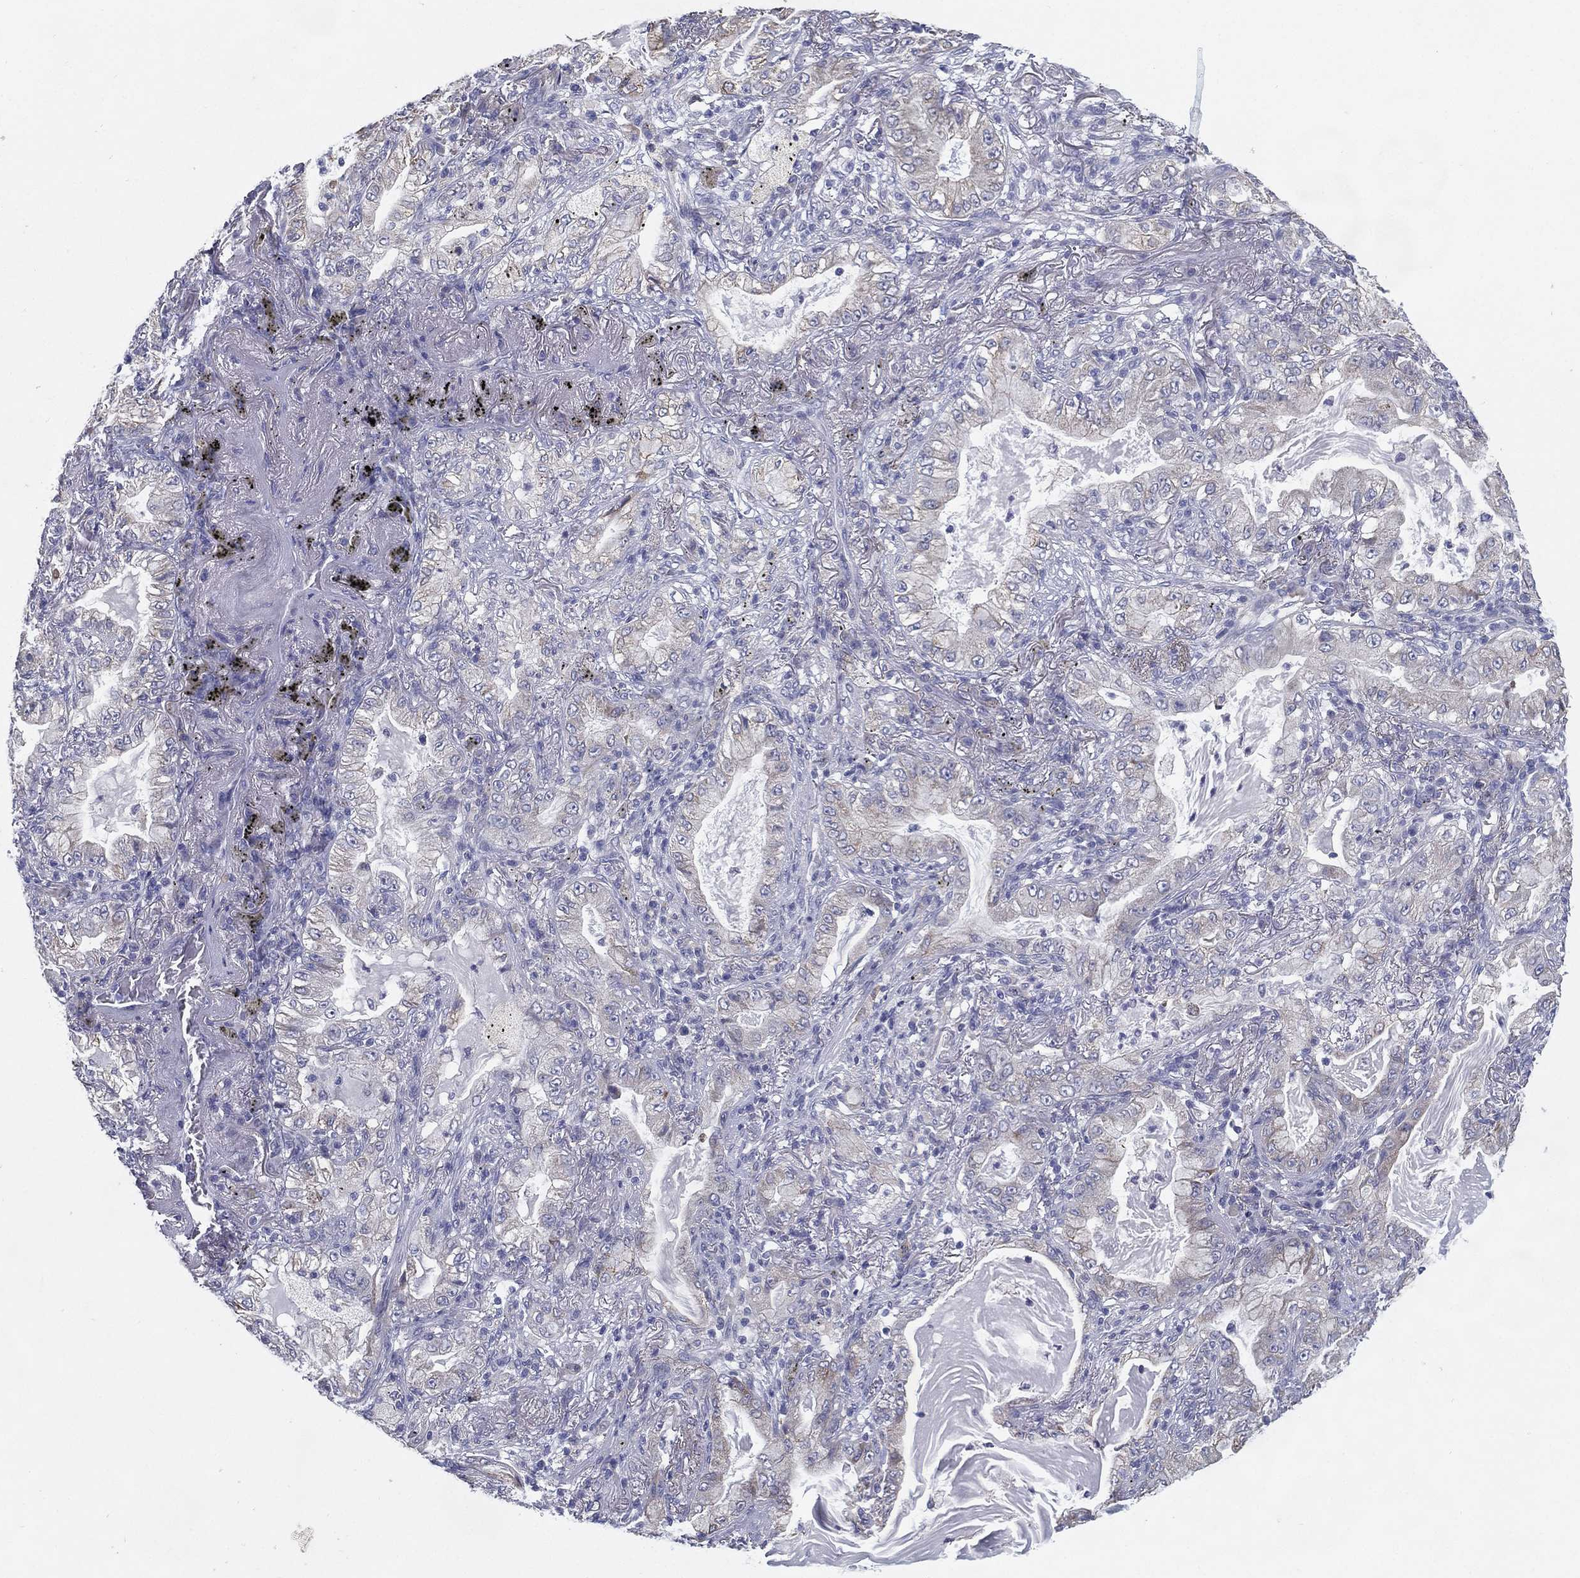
{"staining": {"intensity": "negative", "quantity": "none", "location": "none"}, "tissue": "lung cancer", "cell_type": "Tumor cells", "image_type": "cancer", "snomed": [{"axis": "morphology", "description": "Adenocarcinoma, NOS"}, {"axis": "topography", "description": "Lung"}], "caption": "This is an IHC photomicrograph of human lung adenocarcinoma. There is no staining in tumor cells.", "gene": "C19orf18", "patient": {"sex": "female", "age": 73}}